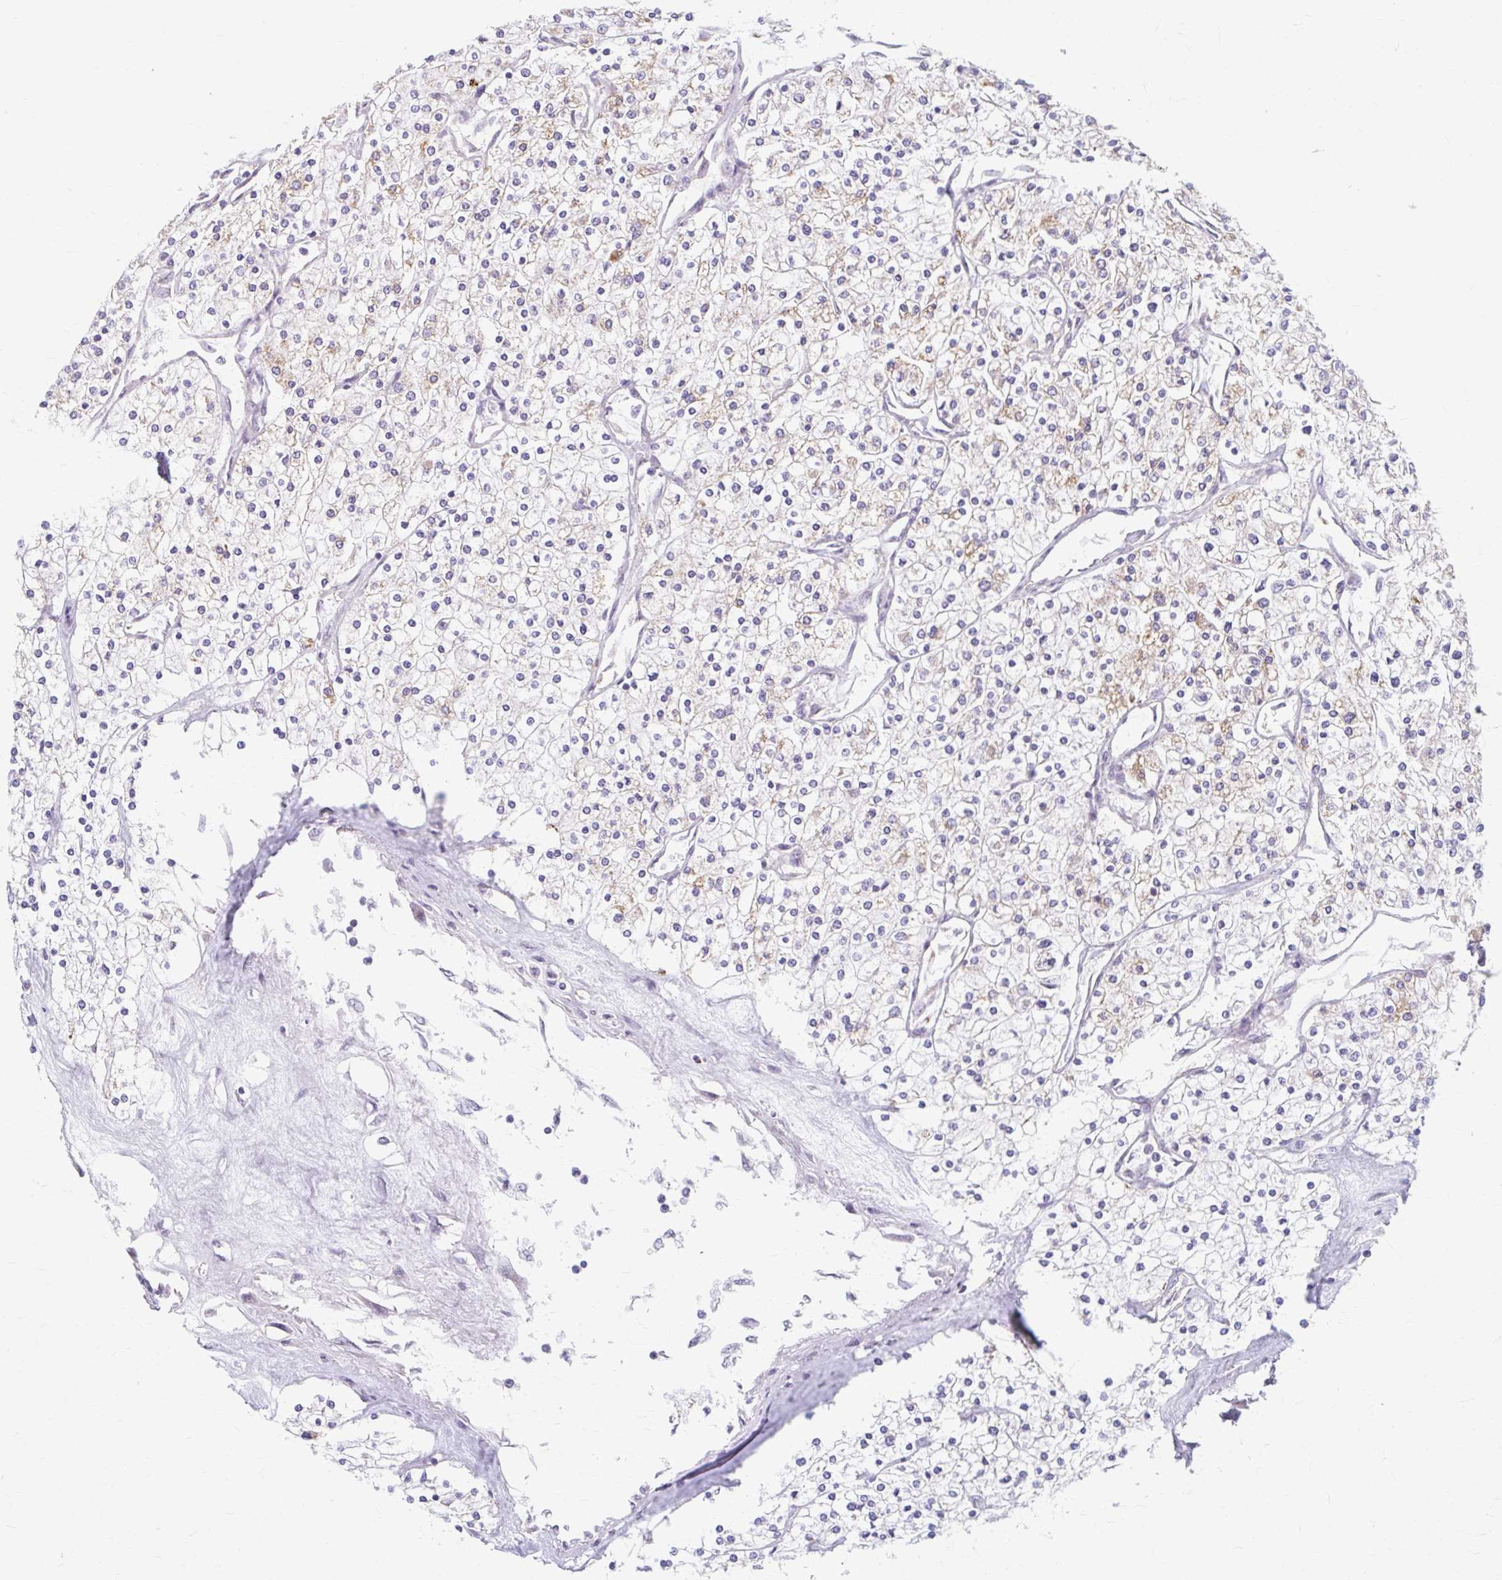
{"staining": {"intensity": "weak", "quantity": "25%-75%", "location": "cytoplasmic/membranous"}, "tissue": "renal cancer", "cell_type": "Tumor cells", "image_type": "cancer", "snomed": [{"axis": "morphology", "description": "Adenocarcinoma, NOS"}, {"axis": "topography", "description": "Kidney"}], "caption": "Protein staining of renal cancer (adenocarcinoma) tissue displays weak cytoplasmic/membranous positivity in about 25%-75% of tumor cells. The protein of interest is shown in brown color, while the nuclei are stained blue.", "gene": "BEAN1", "patient": {"sex": "male", "age": 80}}